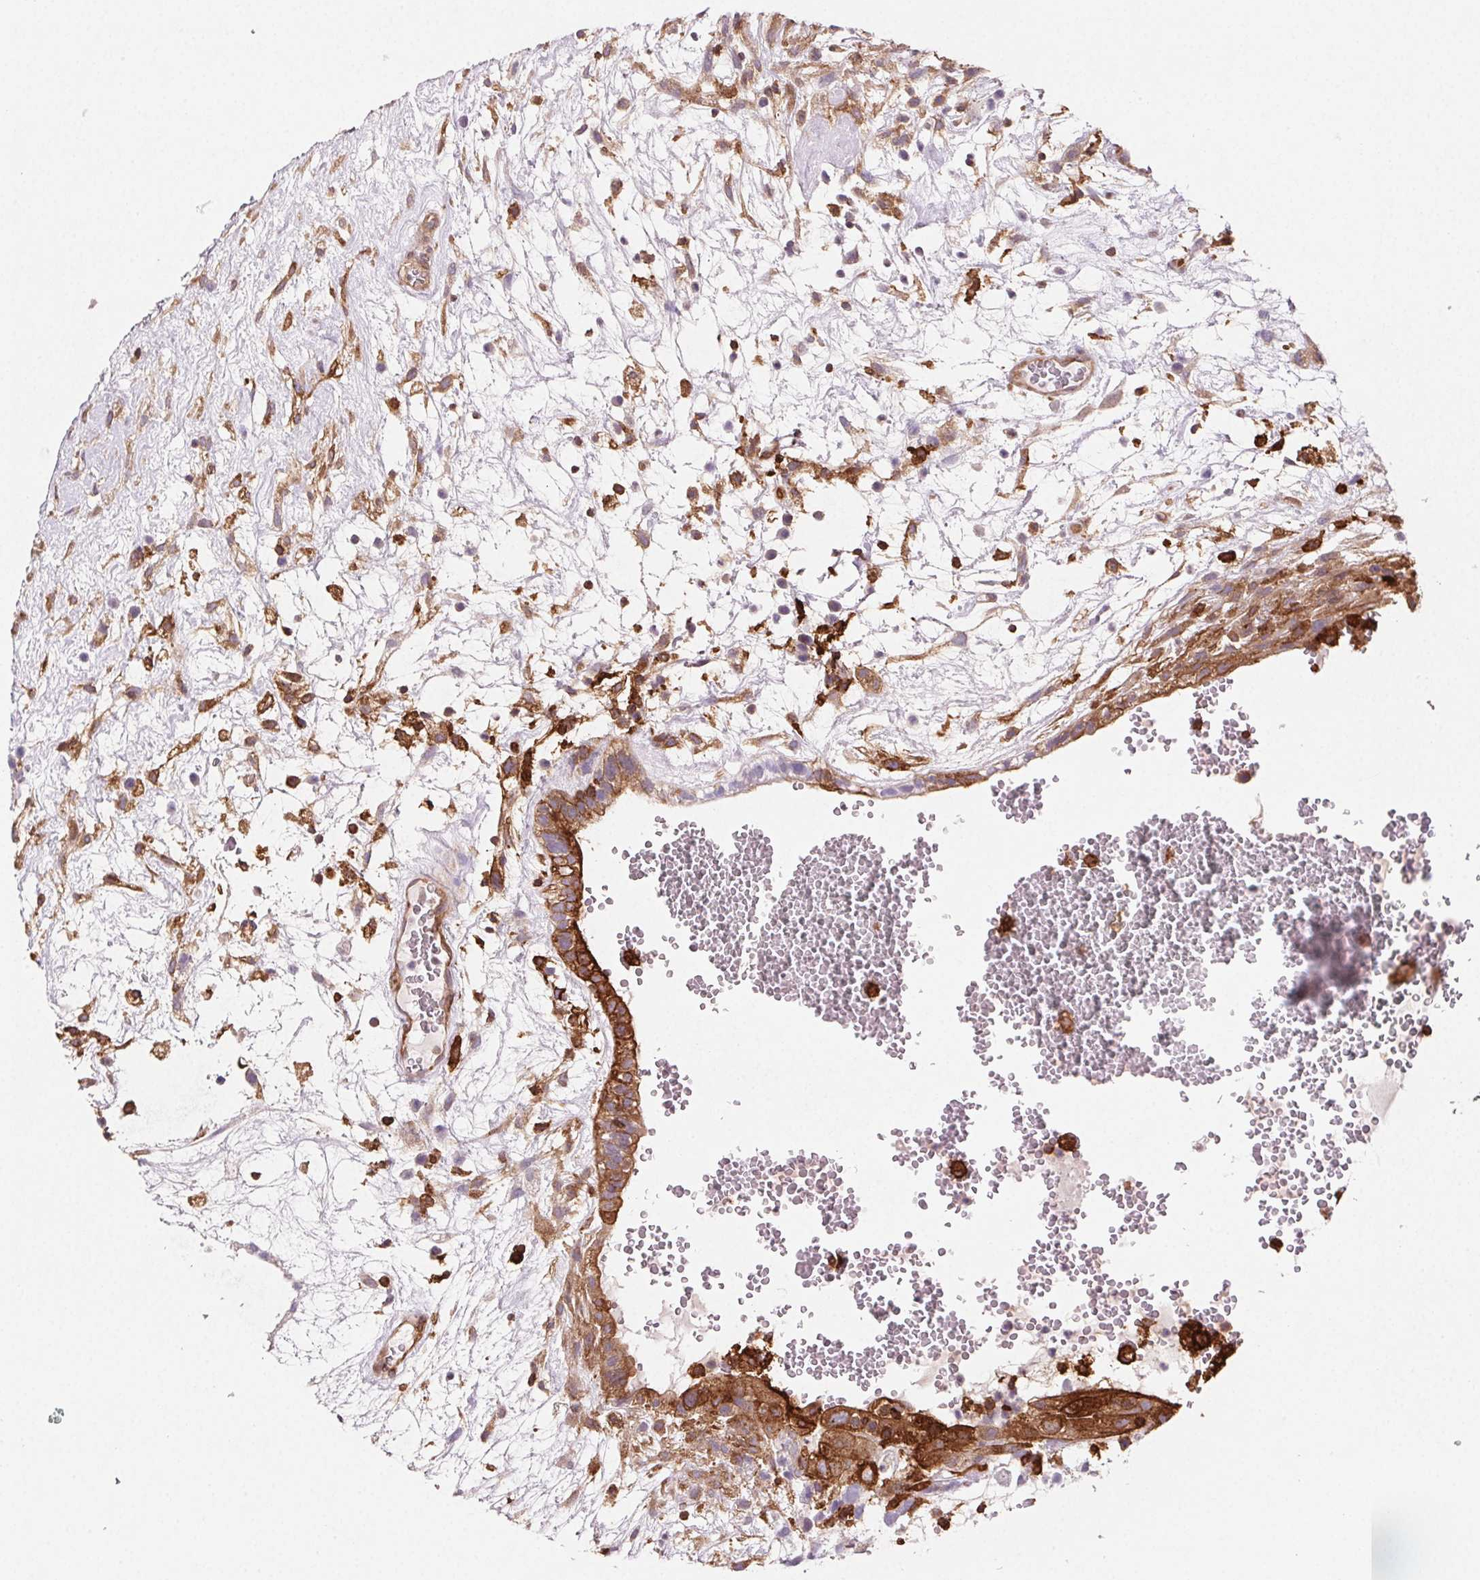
{"staining": {"intensity": "strong", "quantity": "25%-75%", "location": "cytoplasmic/membranous"}, "tissue": "testis cancer", "cell_type": "Tumor cells", "image_type": "cancer", "snomed": [{"axis": "morphology", "description": "Normal tissue, NOS"}, {"axis": "morphology", "description": "Carcinoma, Embryonal, NOS"}, {"axis": "topography", "description": "Testis"}], "caption": "This micrograph displays IHC staining of human testis cancer, with high strong cytoplasmic/membranous staining in about 25%-75% of tumor cells.", "gene": "GBP1", "patient": {"sex": "male", "age": 32}}